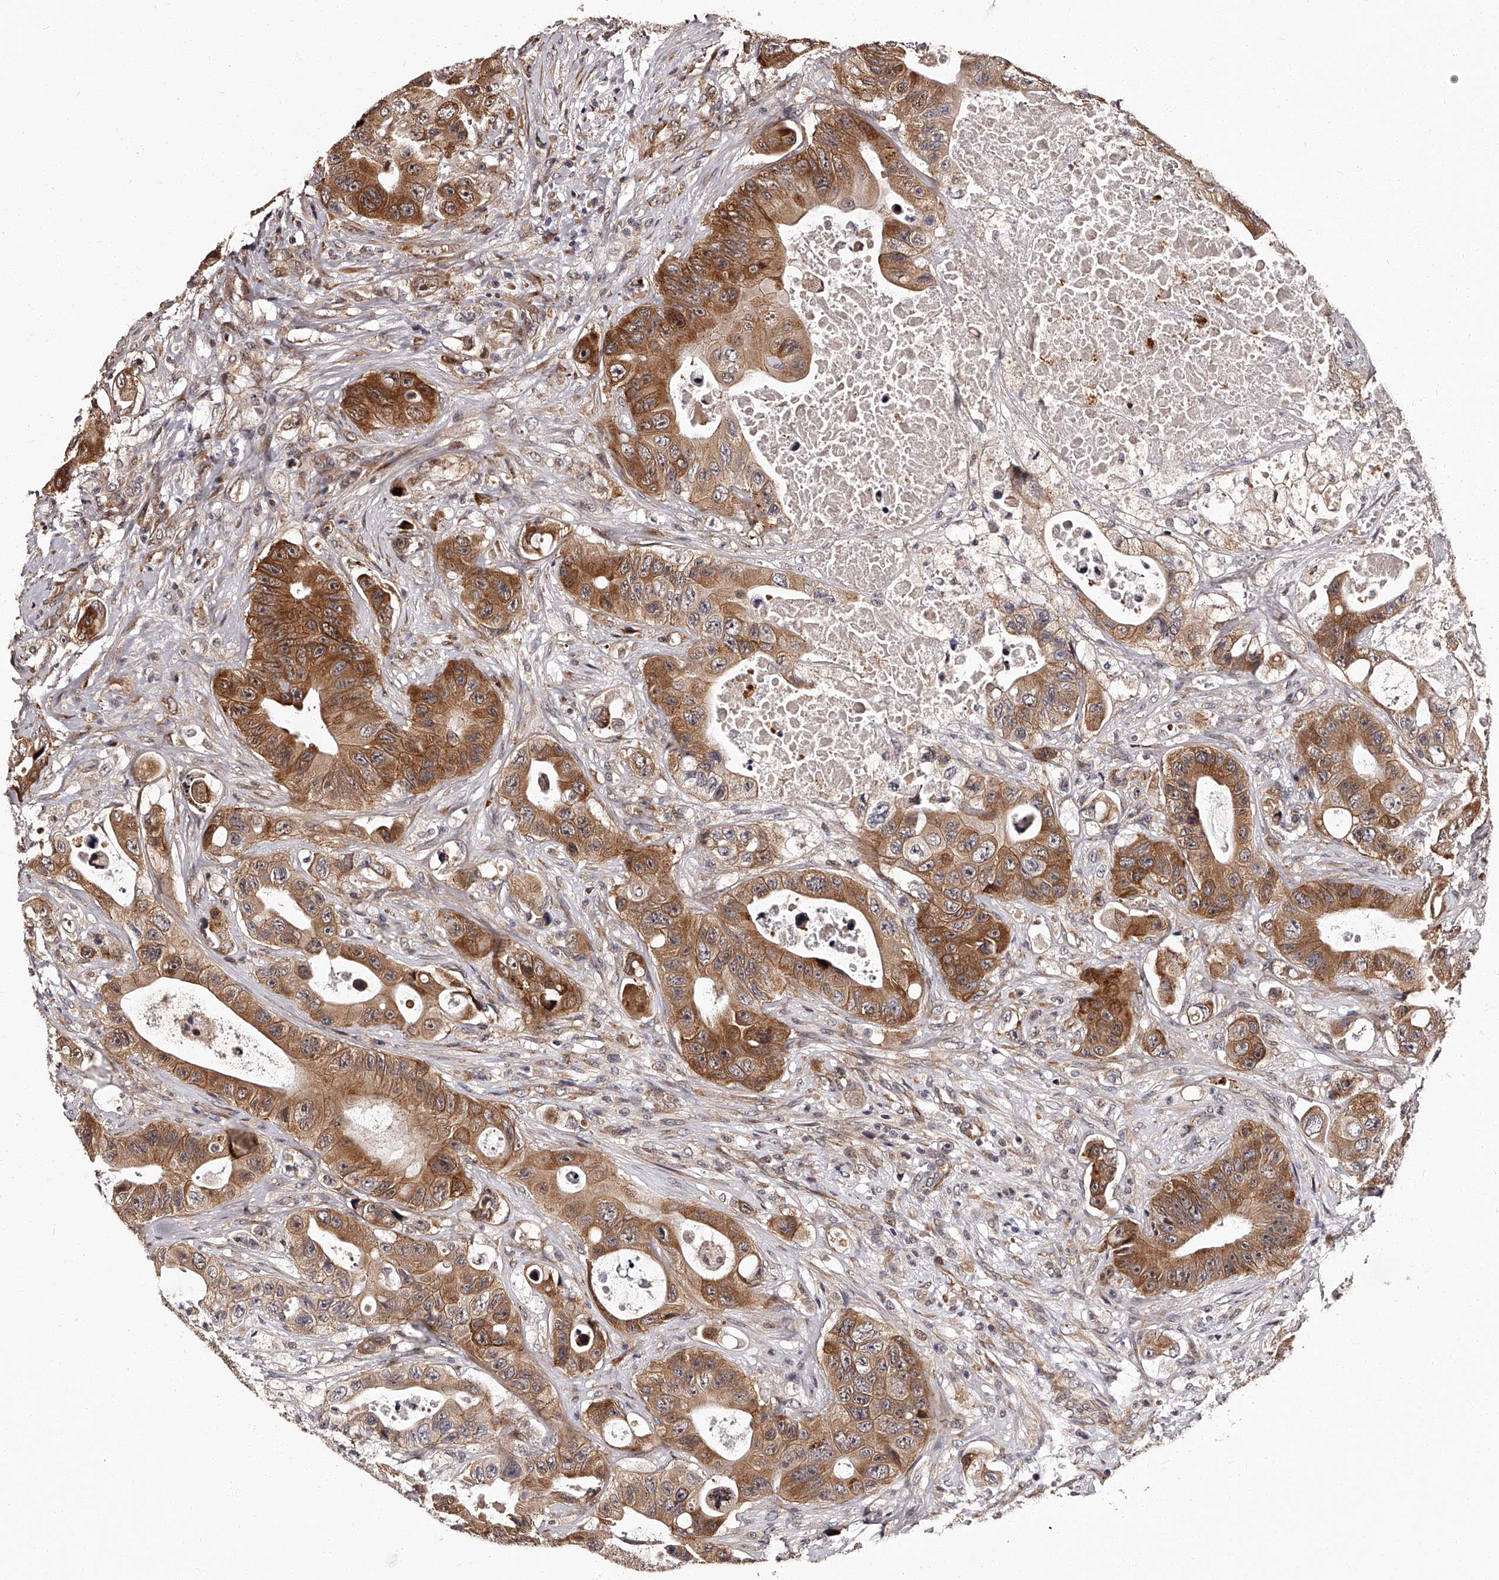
{"staining": {"intensity": "moderate", "quantity": "25%-75%", "location": "cytoplasmic/membranous"}, "tissue": "colorectal cancer", "cell_type": "Tumor cells", "image_type": "cancer", "snomed": [{"axis": "morphology", "description": "Adenocarcinoma, NOS"}, {"axis": "topography", "description": "Colon"}], "caption": "A high-resolution image shows immunohistochemistry staining of colorectal cancer (adenocarcinoma), which shows moderate cytoplasmic/membranous expression in about 25%-75% of tumor cells. (DAB IHC, brown staining for protein, blue staining for nuclei).", "gene": "RSC1A1", "patient": {"sex": "female", "age": 46}}